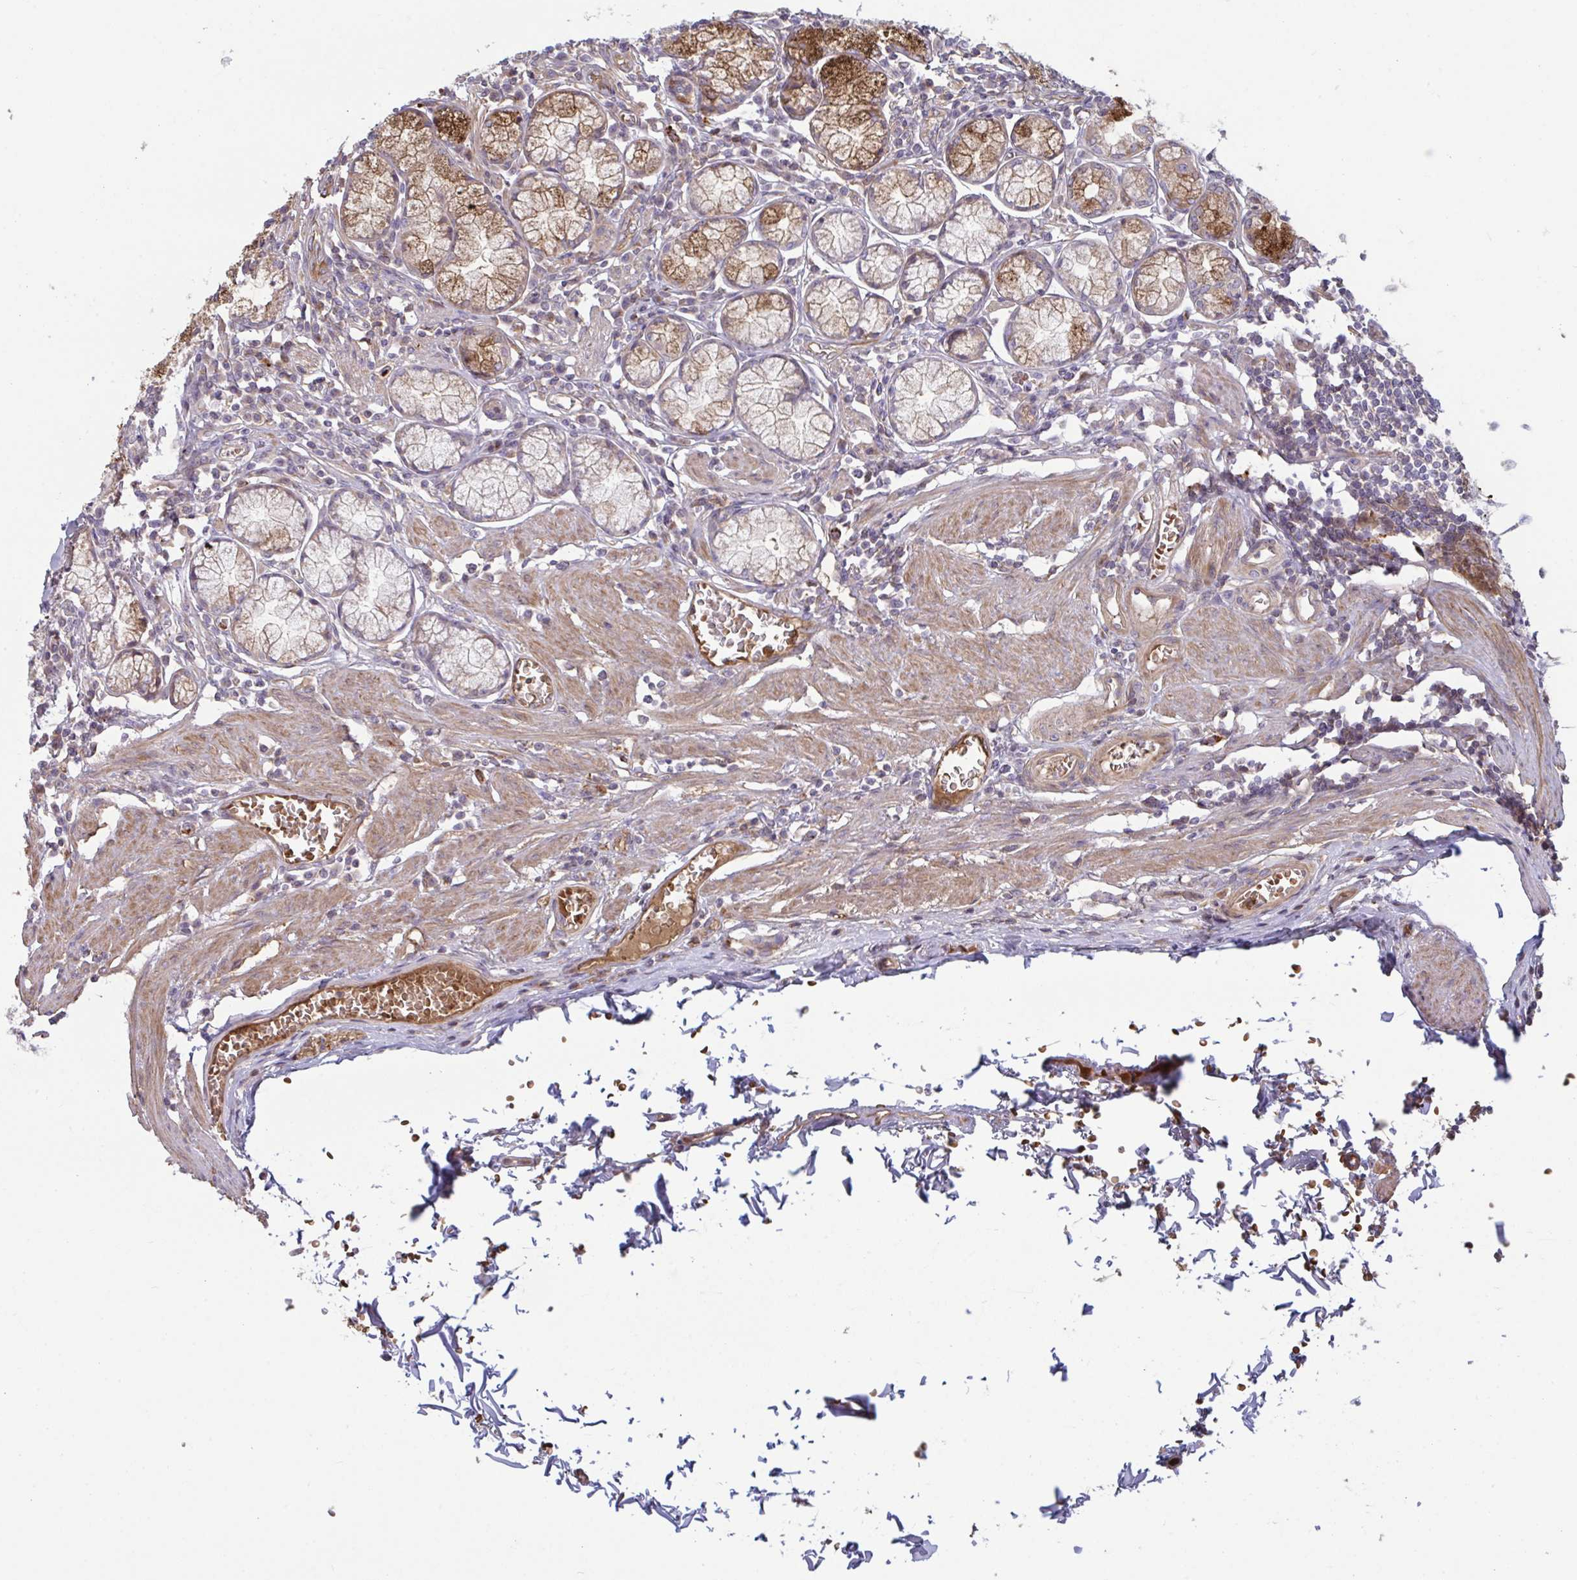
{"staining": {"intensity": "moderate", "quantity": "25%-75%", "location": "cytoplasmic/membranous"}, "tissue": "stomach", "cell_type": "Glandular cells", "image_type": "normal", "snomed": [{"axis": "morphology", "description": "Normal tissue, NOS"}, {"axis": "topography", "description": "Stomach"}], "caption": "This micrograph demonstrates immunohistochemistry staining of unremarkable stomach, with medium moderate cytoplasmic/membranous positivity in approximately 25%-75% of glandular cells.", "gene": "IL1R1", "patient": {"sex": "male", "age": 55}}